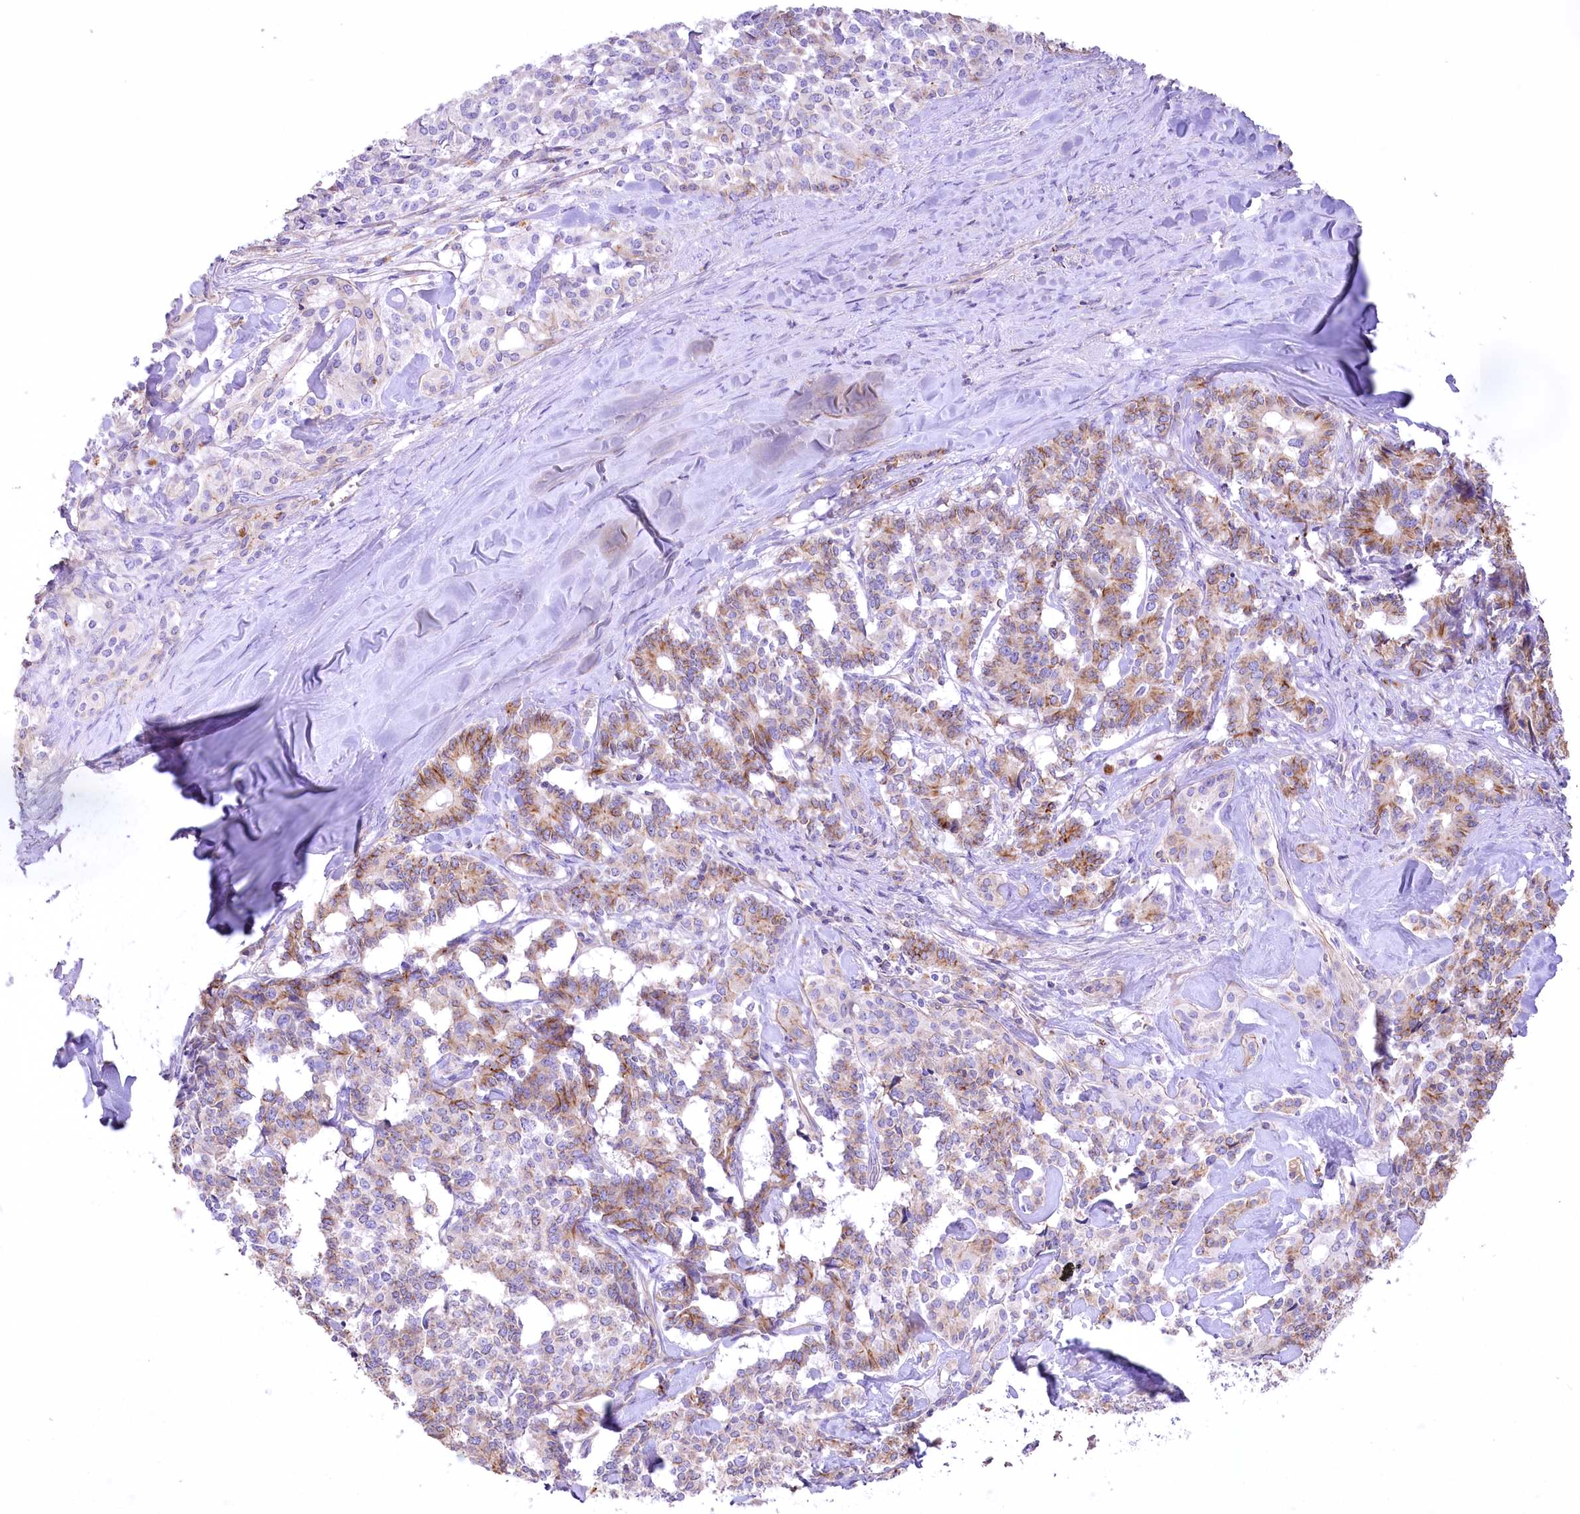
{"staining": {"intensity": "moderate", "quantity": "25%-75%", "location": "cytoplasmic/membranous"}, "tissue": "pancreatic cancer", "cell_type": "Tumor cells", "image_type": "cancer", "snomed": [{"axis": "morphology", "description": "Adenocarcinoma, NOS"}, {"axis": "topography", "description": "Pancreas"}], "caption": "A brown stain highlights moderate cytoplasmic/membranous positivity of a protein in human pancreatic cancer (adenocarcinoma) tumor cells.", "gene": "FAM216A", "patient": {"sex": "female", "age": 74}}